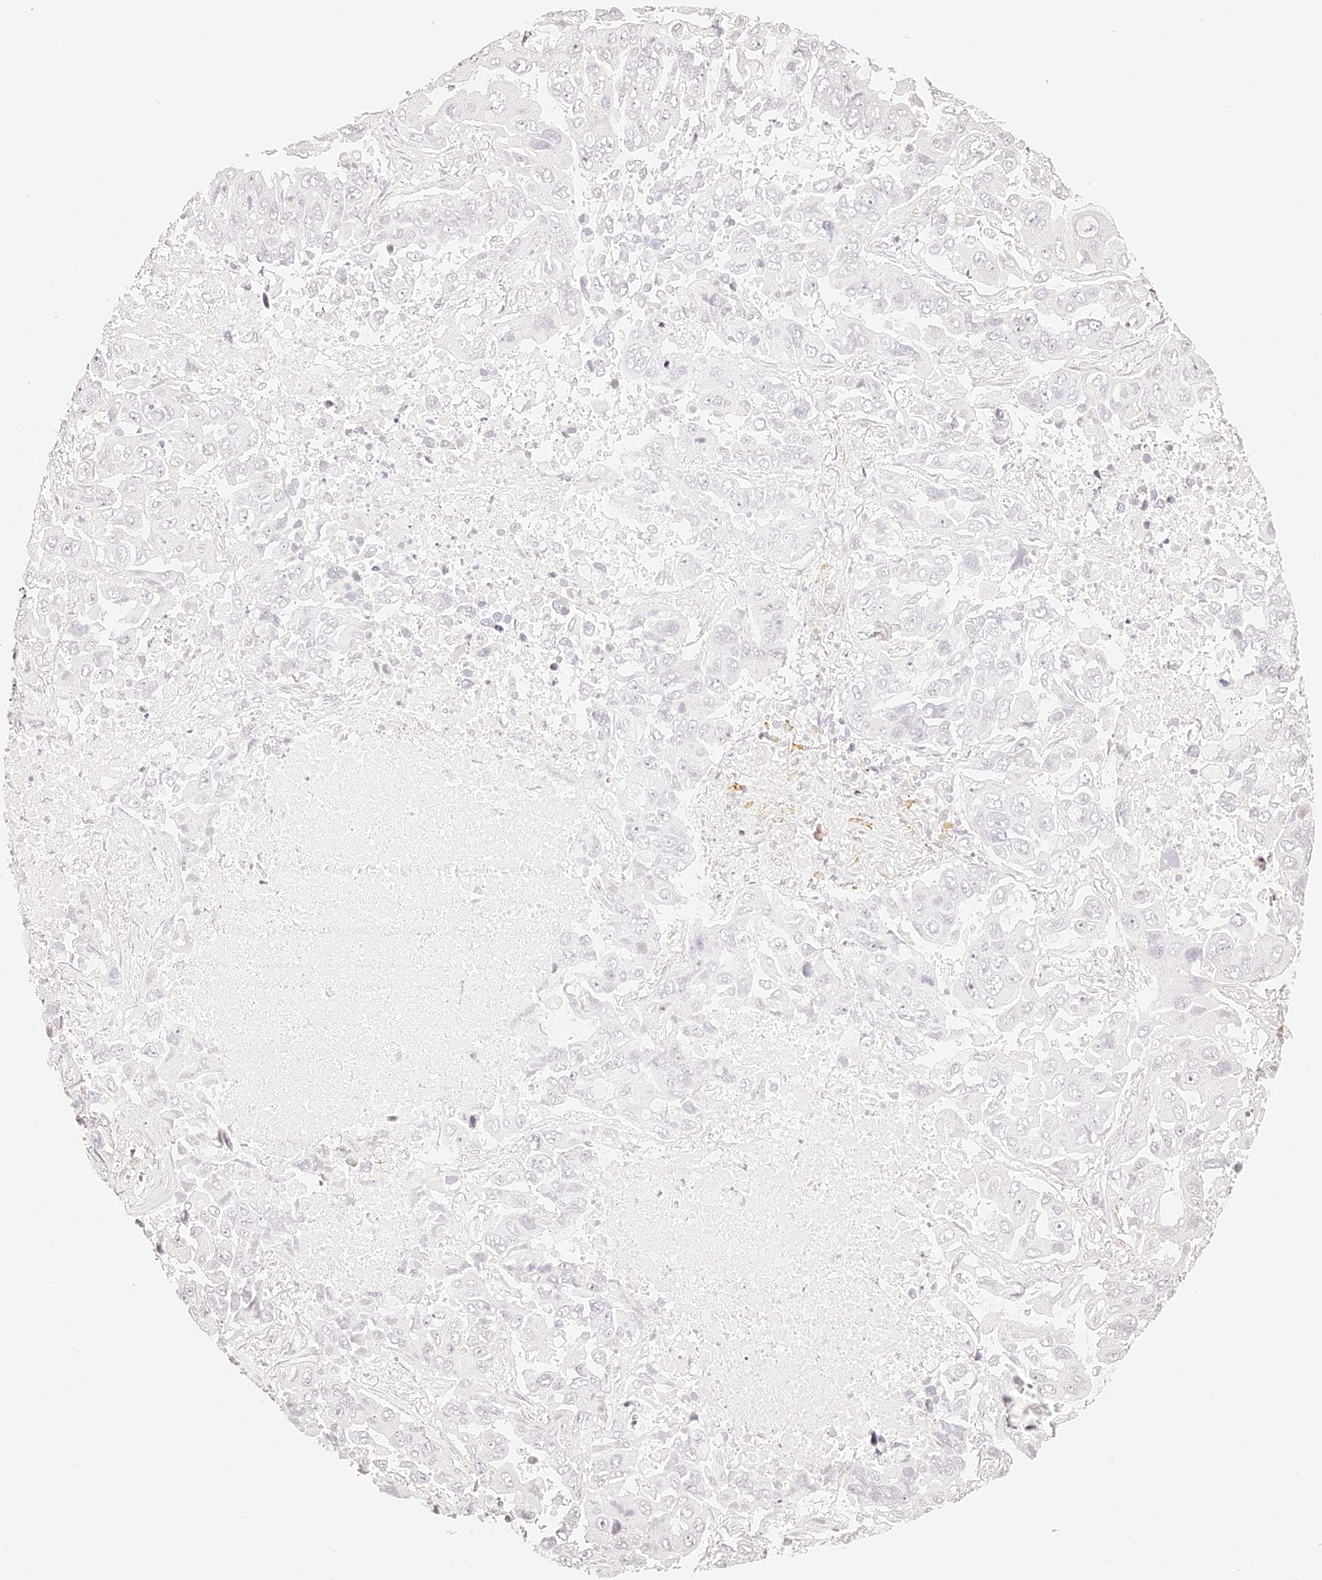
{"staining": {"intensity": "negative", "quantity": "none", "location": "none"}, "tissue": "lung cancer", "cell_type": "Tumor cells", "image_type": "cancer", "snomed": [{"axis": "morphology", "description": "Adenocarcinoma, NOS"}, {"axis": "topography", "description": "Lung"}], "caption": "A high-resolution micrograph shows immunohistochemistry (IHC) staining of adenocarcinoma (lung), which shows no significant positivity in tumor cells.", "gene": "TRIM45", "patient": {"sex": "male", "age": 64}}